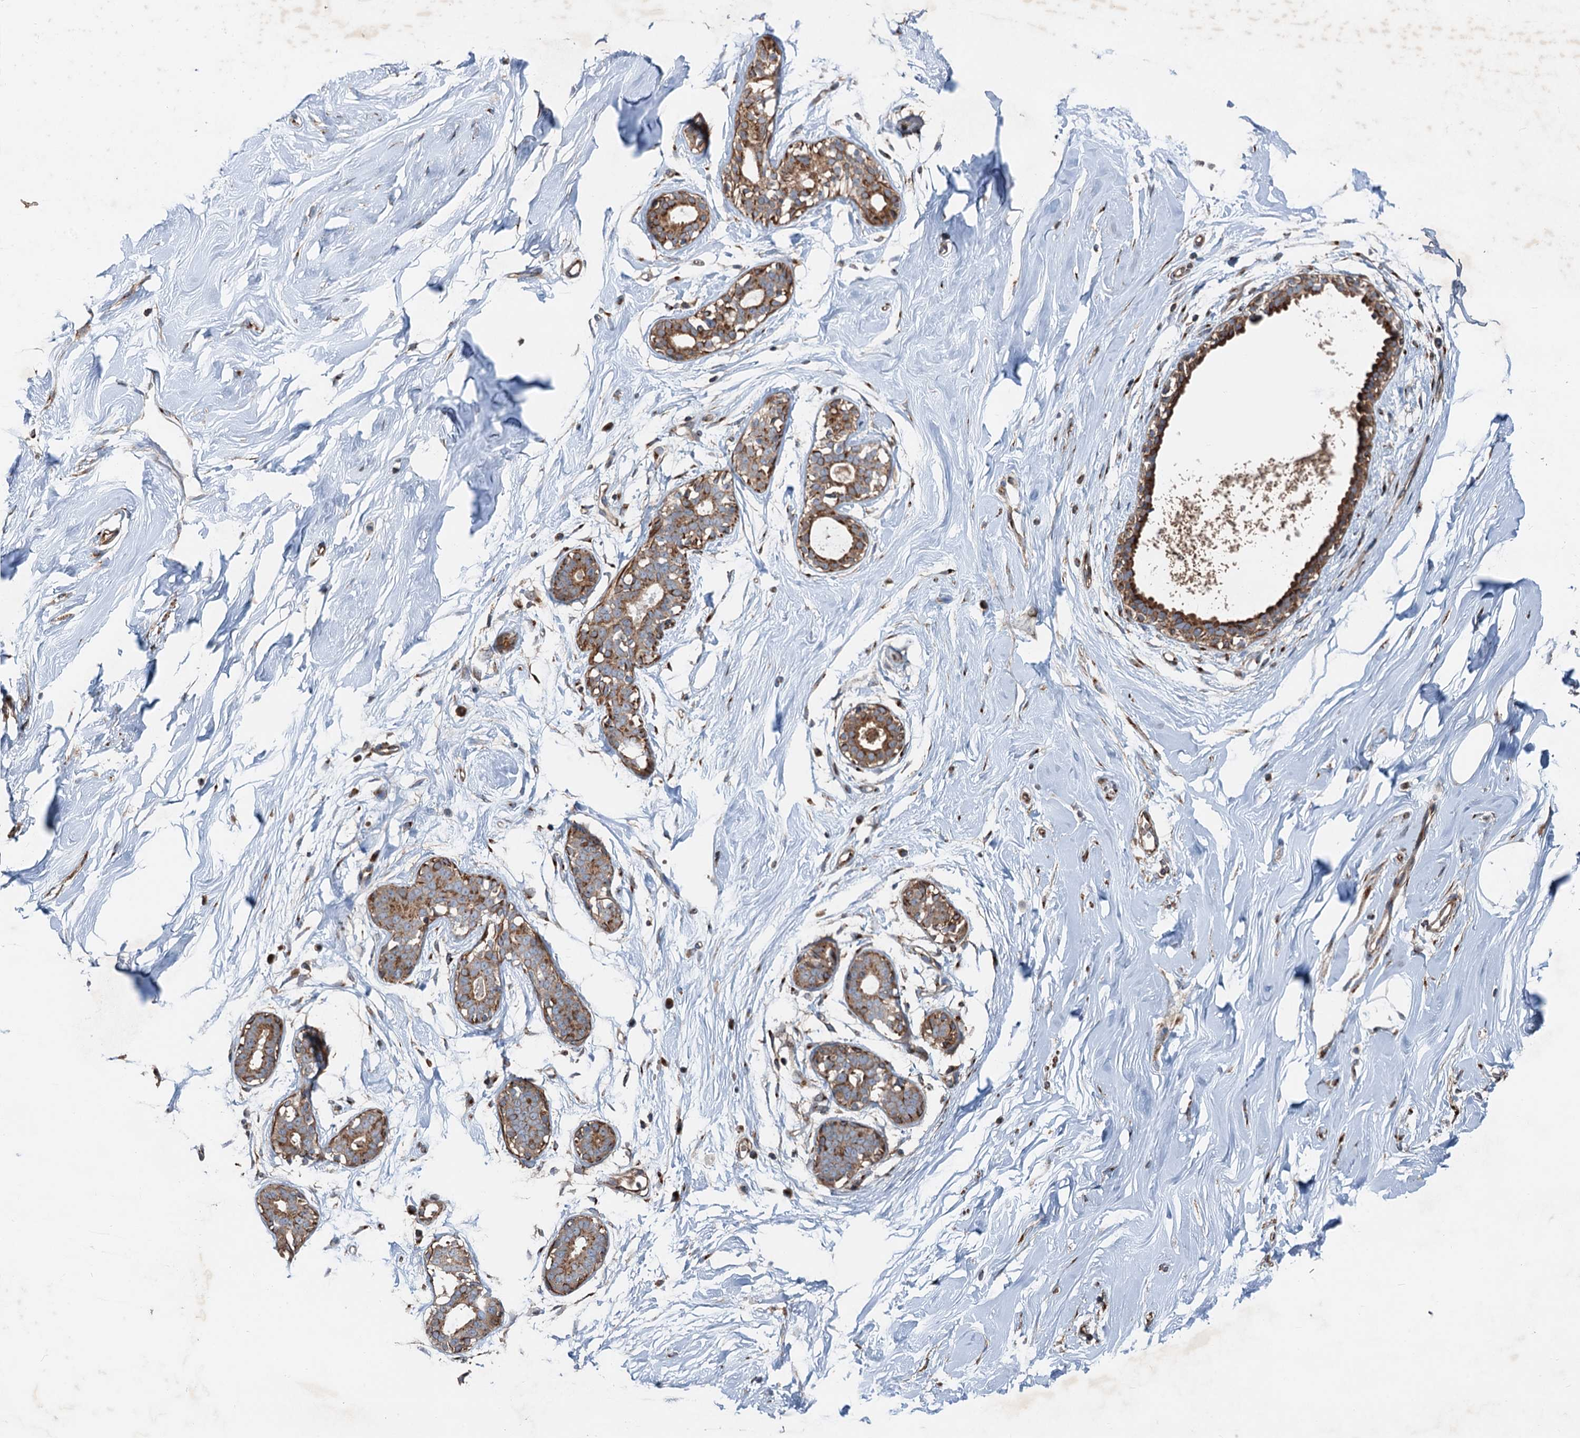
{"staining": {"intensity": "weak", "quantity": ">75%", "location": "cytoplasmic/membranous"}, "tissue": "breast", "cell_type": "Adipocytes", "image_type": "normal", "snomed": [{"axis": "morphology", "description": "Normal tissue, NOS"}, {"axis": "morphology", "description": "Adenoma, NOS"}, {"axis": "topography", "description": "Breast"}], "caption": "DAB (3,3'-diaminobenzidine) immunohistochemical staining of normal breast shows weak cytoplasmic/membranous protein staining in approximately >75% of adipocytes.", "gene": "ANKRD26", "patient": {"sex": "female", "age": 23}}